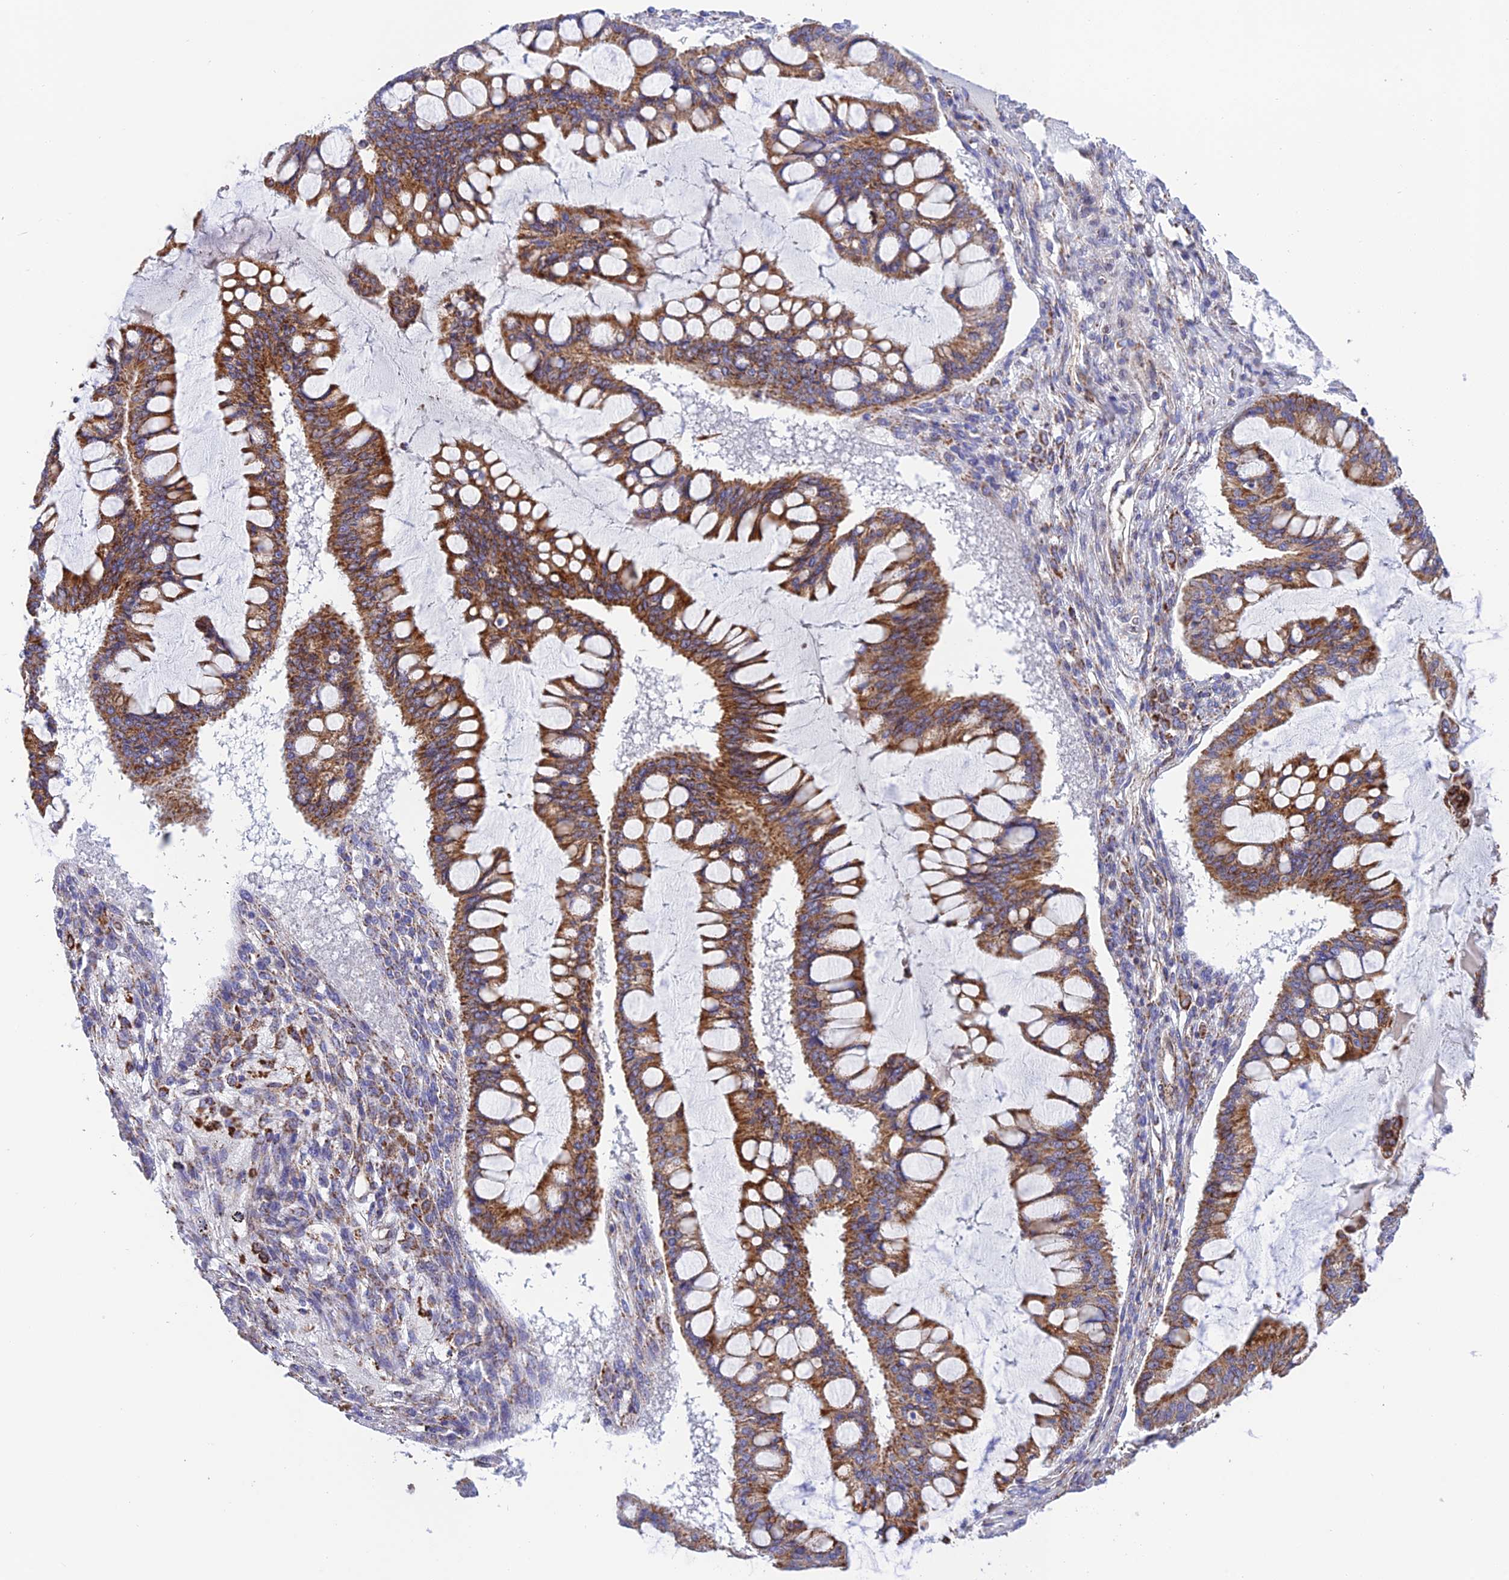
{"staining": {"intensity": "moderate", "quantity": ">75%", "location": "cytoplasmic/membranous"}, "tissue": "ovarian cancer", "cell_type": "Tumor cells", "image_type": "cancer", "snomed": [{"axis": "morphology", "description": "Cystadenocarcinoma, mucinous, NOS"}, {"axis": "topography", "description": "Ovary"}], "caption": "The immunohistochemical stain shows moderate cytoplasmic/membranous expression in tumor cells of ovarian cancer tissue.", "gene": "CHCHD3", "patient": {"sex": "female", "age": 73}}